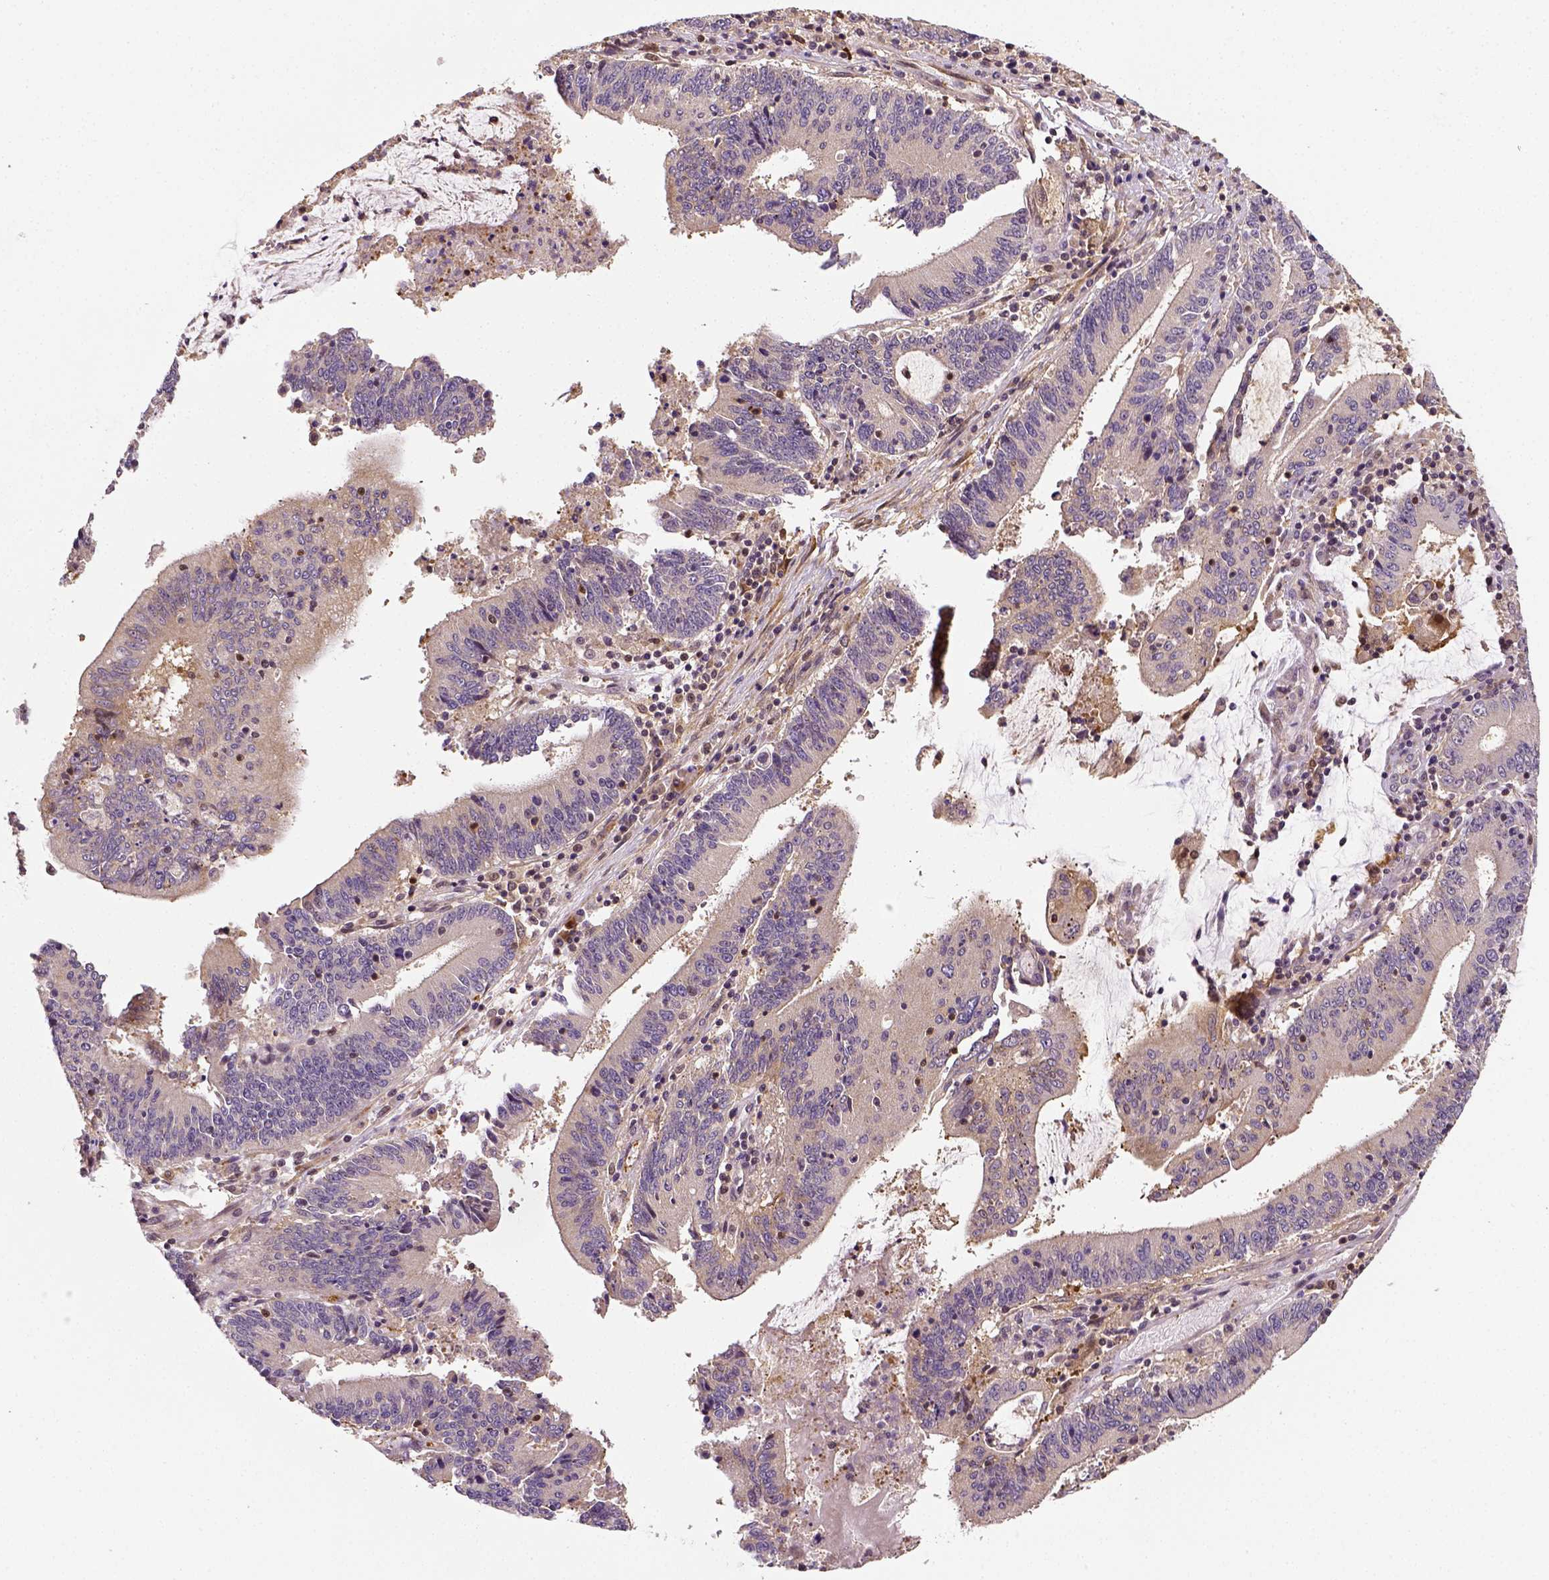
{"staining": {"intensity": "weak", "quantity": "<25%", "location": "cytoplasmic/membranous"}, "tissue": "stomach cancer", "cell_type": "Tumor cells", "image_type": "cancer", "snomed": [{"axis": "morphology", "description": "Adenocarcinoma, NOS"}, {"axis": "topography", "description": "Stomach, upper"}], "caption": "This is an immunohistochemistry image of stomach cancer. There is no positivity in tumor cells.", "gene": "MATK", "patient": {"sex": "male", "age": 68}}